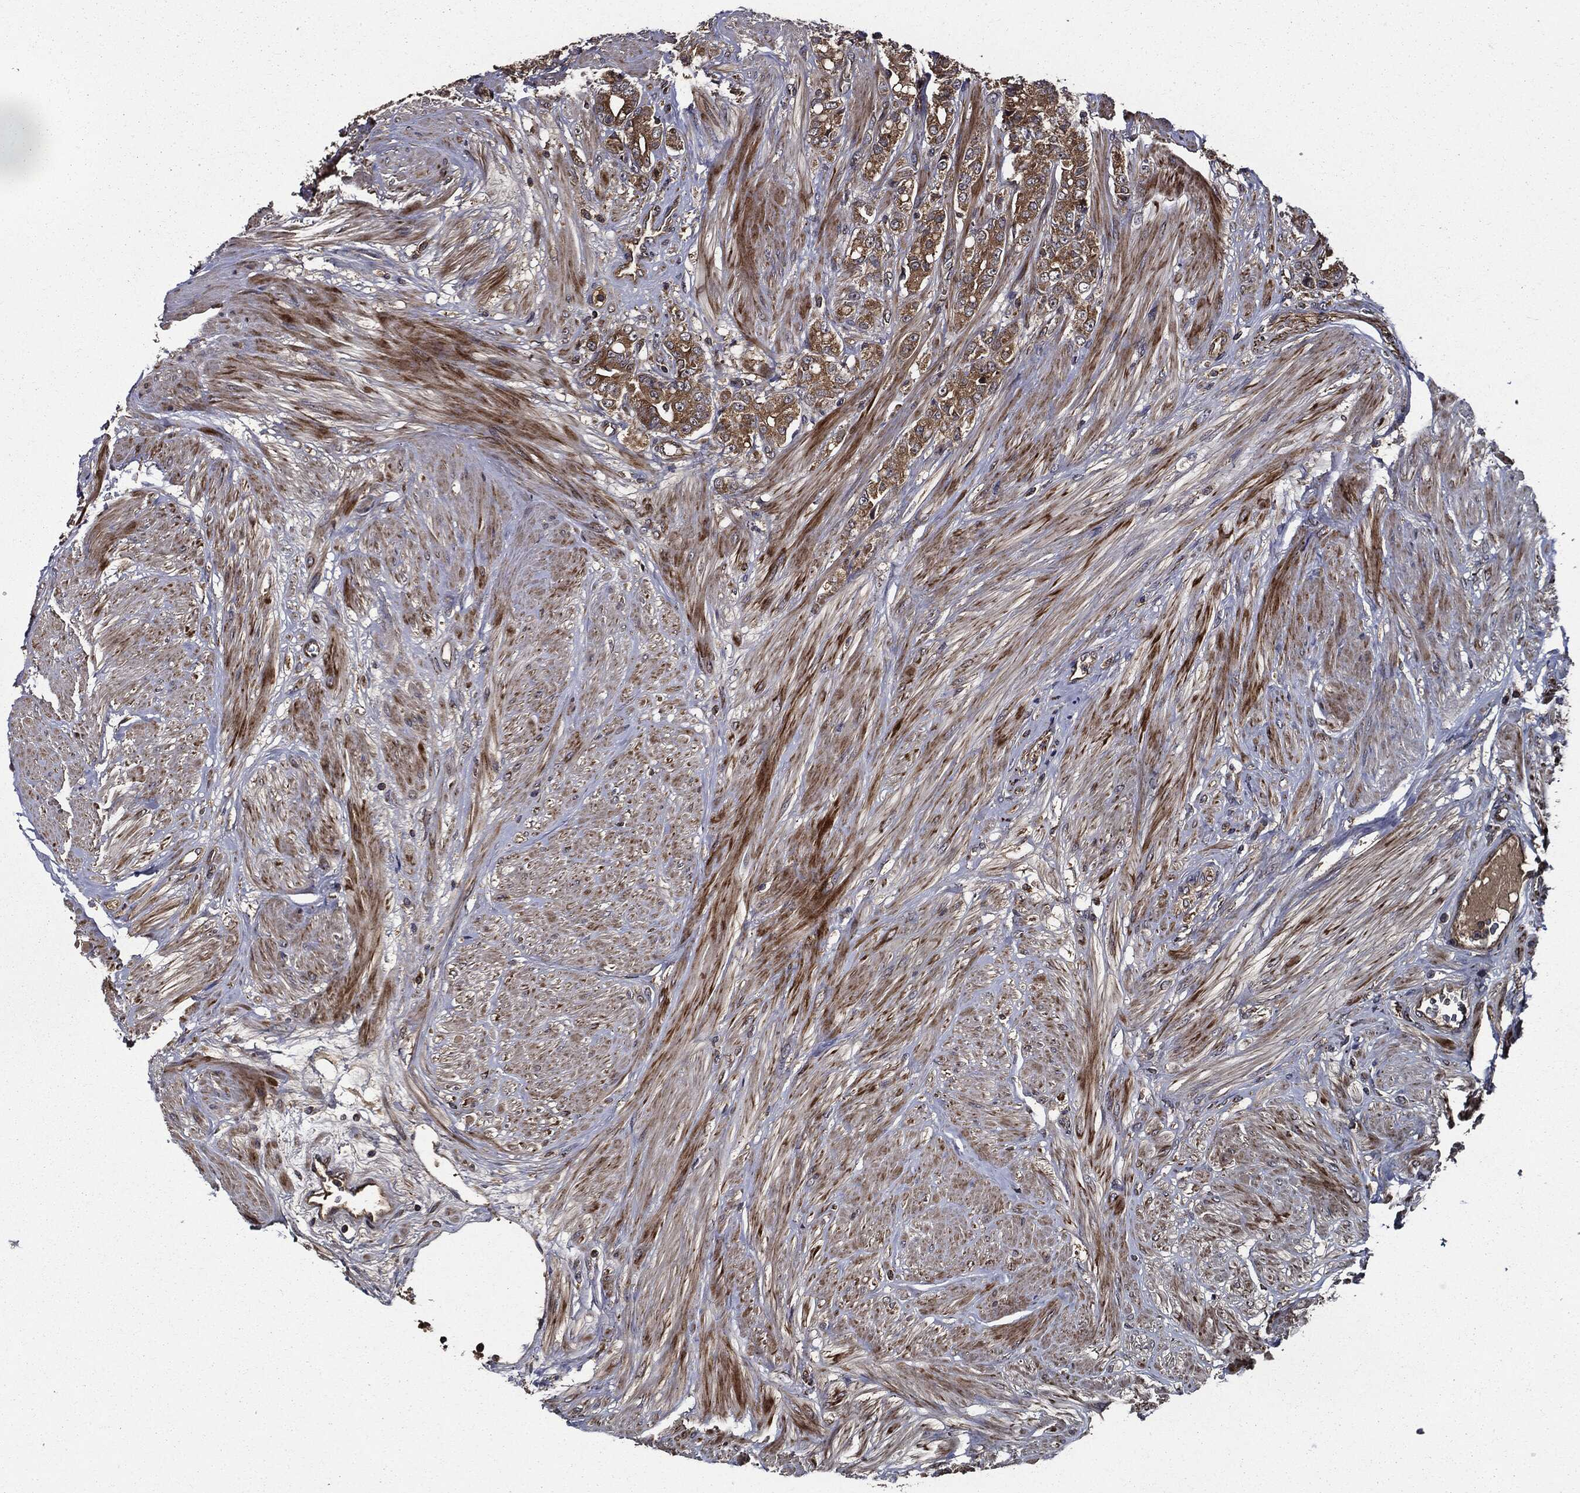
{"staining": {"intensity": "moderate", "quantity": ">75%", "location": "cytoplasmic/membranous"}, "tissue": "prostate cancer", "cell_type": "Tumor cells", "image_type": "cancer", "snomed": [{"axis": "morphology", "description": "Adenocarcinoma, NOS"}, {"axis": "topography", "description": "Prostate and seminal vesicle, NOS"}, {"axis": "topography", "description": "Prostate"}], "caption": "Immunohistochemical staining of prostate adenocarcinoma exhibits moderate cytoplasmic/membranous protein staining in approximately >75% of tumor cells.", "gene": "HTT", "patient": {"sex": "male", "age": 67}}